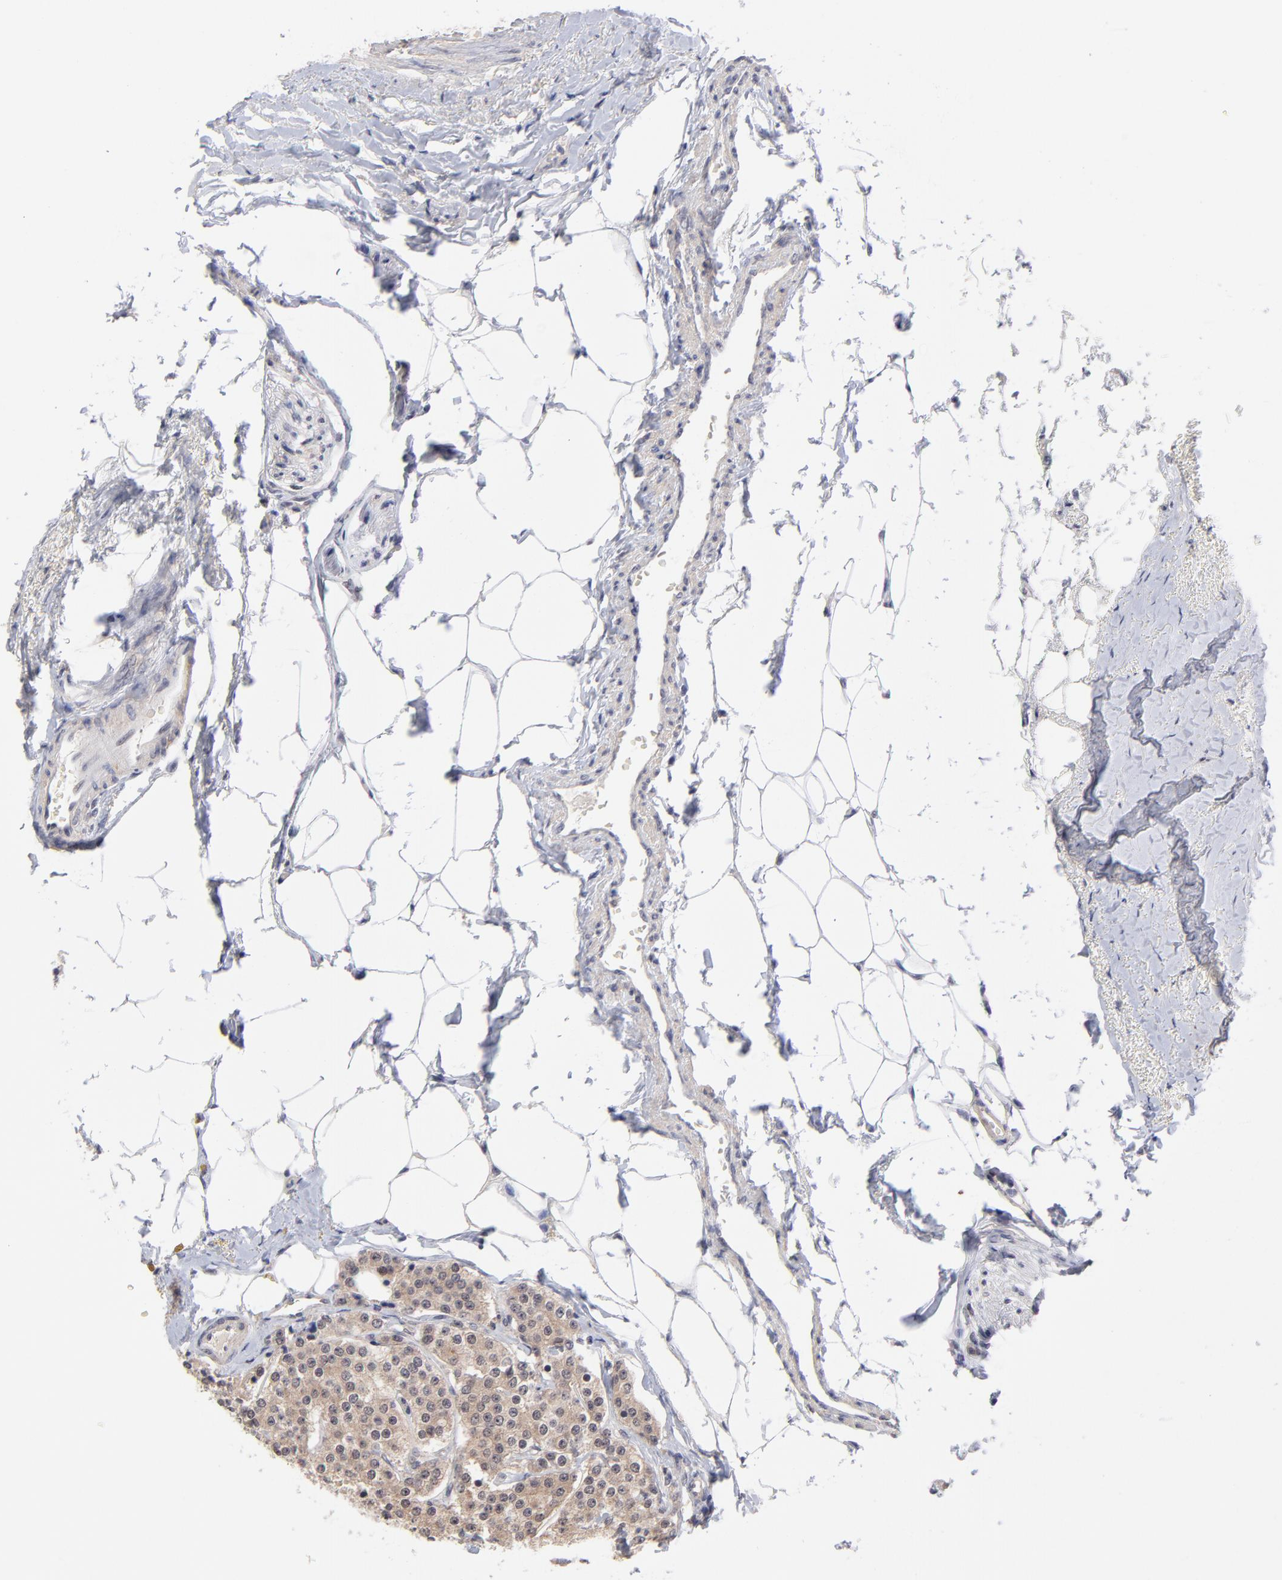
{"staining": {"intensity": "moderate", "quantity": ">75%", "location": "cytoplasmic/membranous"}, "tissue": "carcinoid", "cell_type": "Tumor cells", "image_type": "cancer", "snomed": [{"axis": "morphology", "description": "Carcinoid, malignant, NOS"}, {"axis": "topography", "description": "Colon"}], "caption": "This is a photomicrograph of IHC staining of carcinoid, which shows moderate positivity in the cytoplasmic/membranous of tumor cells.", "gene": "UBE2E3", "patient": {"sex": "female", "age": 61}}